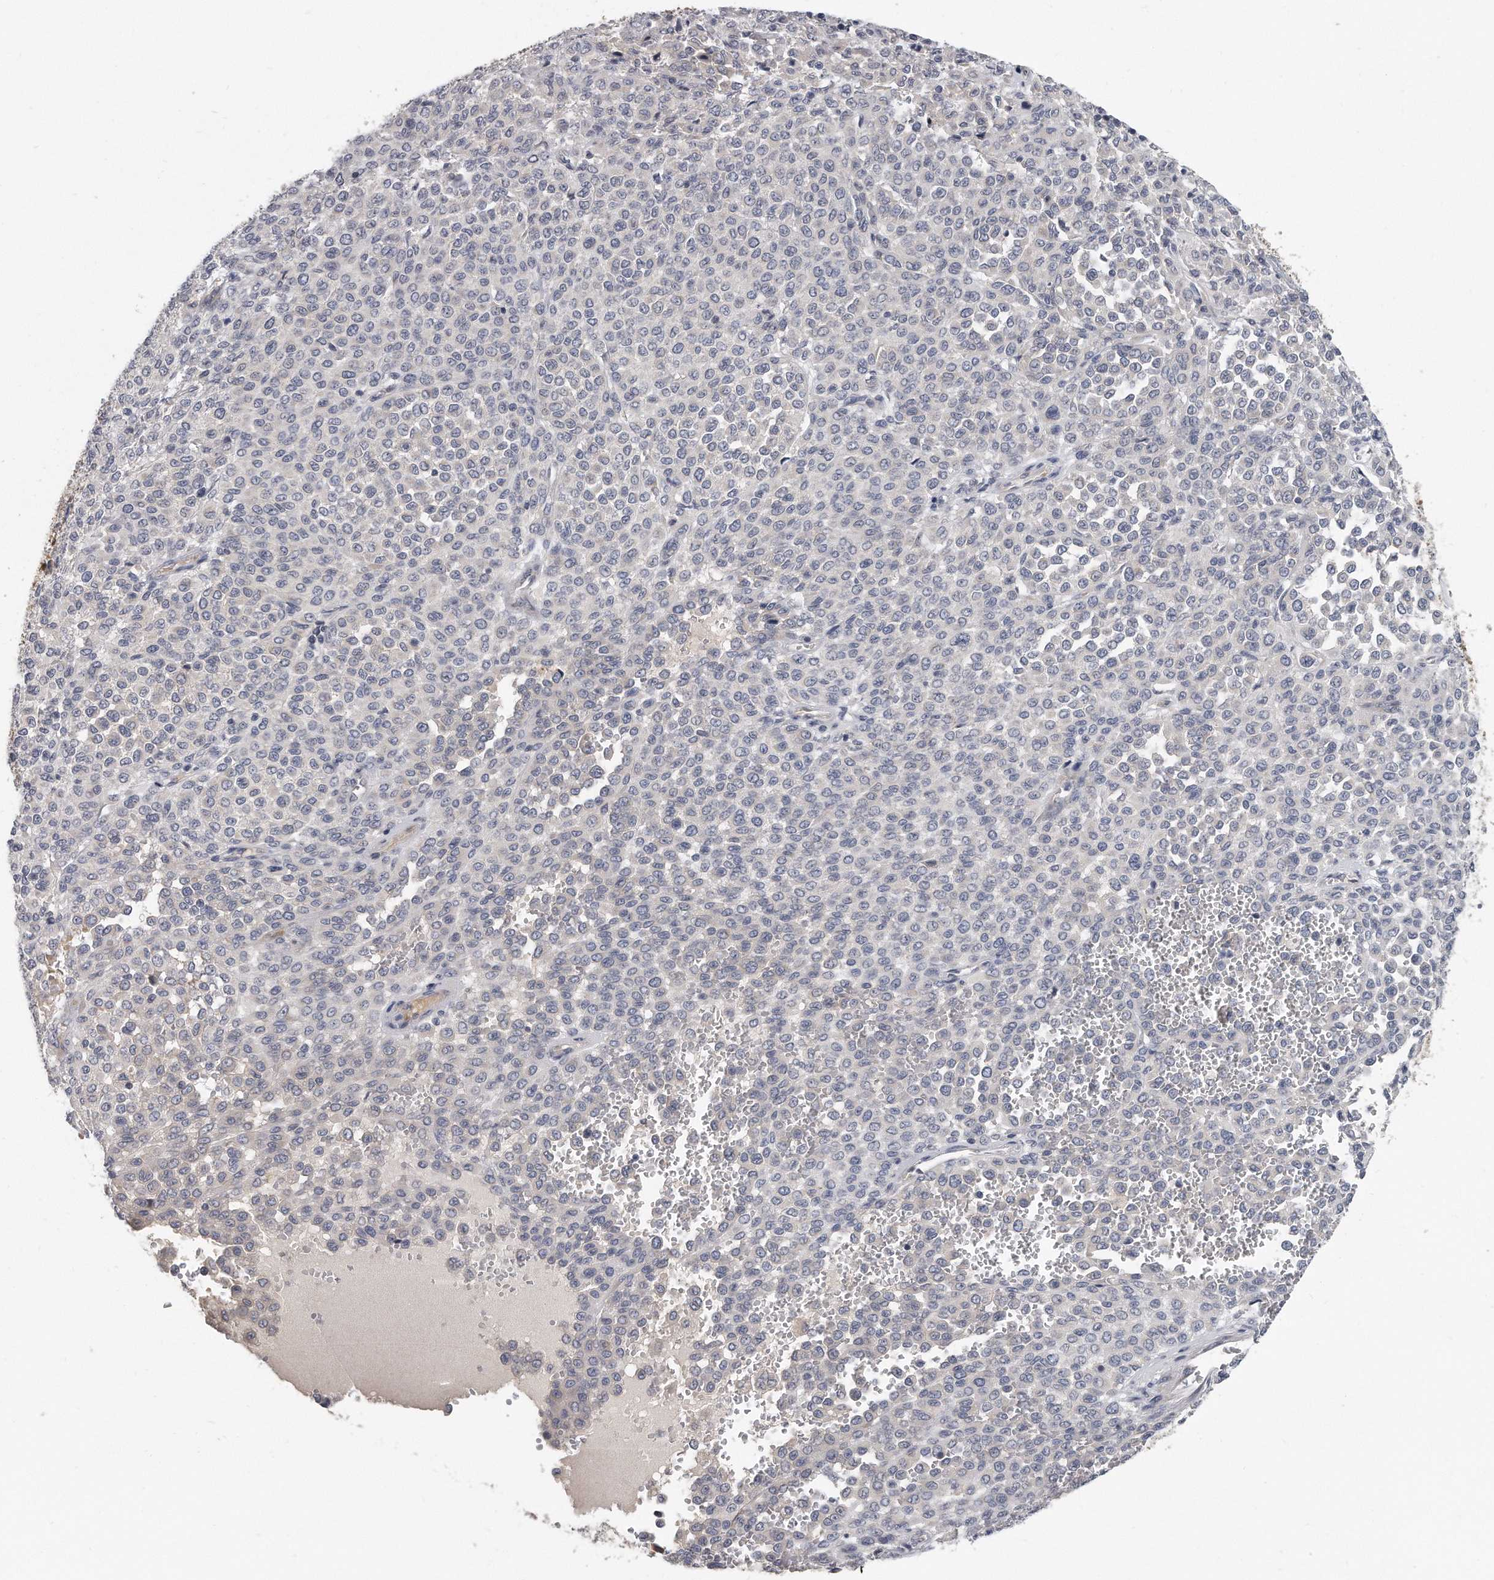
{"staining": {"intensity": "negative", "quantity": "none", "location": "none"}, "tissue": "melanoma", "cell_type": "Tumor cells", "image_type": "cancer", "snomed": [{"axis": "morphology", "description": "Malignant melanoma, Metastatic site"}, {"axis": "topography", "description": "Pancreas"}], "caption": "Histopathology image shows no significant protein expression in tumor cells of melanoma.", "gene": "PLEKHA6", "patient": {"sex": "female", "age": 30}}